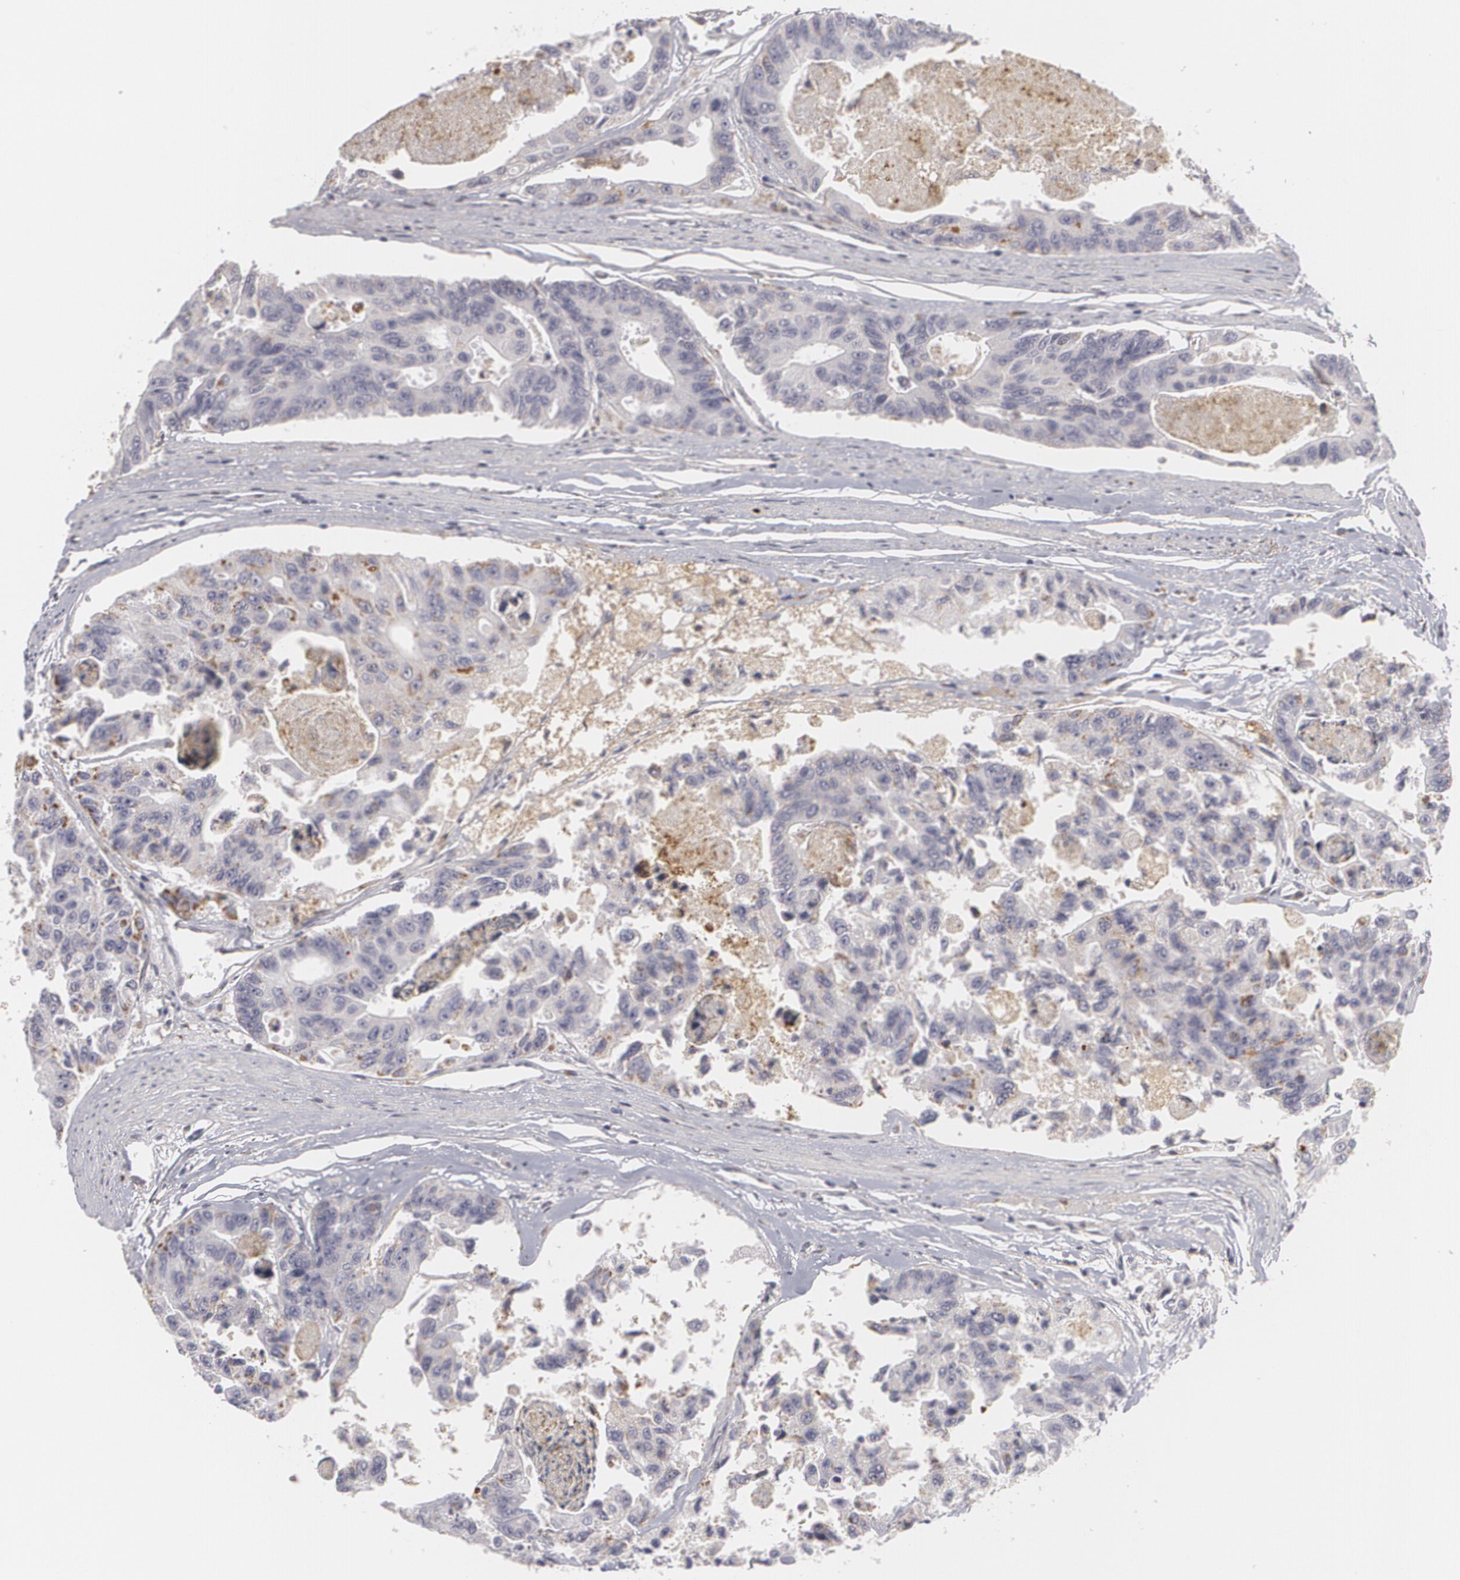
{"staining": {"intensity": "negative", "quantity": "none", "location": "none"}, "tissue": "colorectal cancer", "cell_type": "Tumor cells", "image_type": "cancer", "snomed": [{"axis": "morphology", "description": "Adenocarcinoma, NOS"}, {"axis": "topography", "description": "Colon"}], "caption": "Immunohistochemistry (IHC) image of human adenocarcinoma (colorectal) stained for a protein (brown), which demonstrates no expression in tumor cells.", "gene": "EFS", "patient": {"sex": "female", "age": 86}}